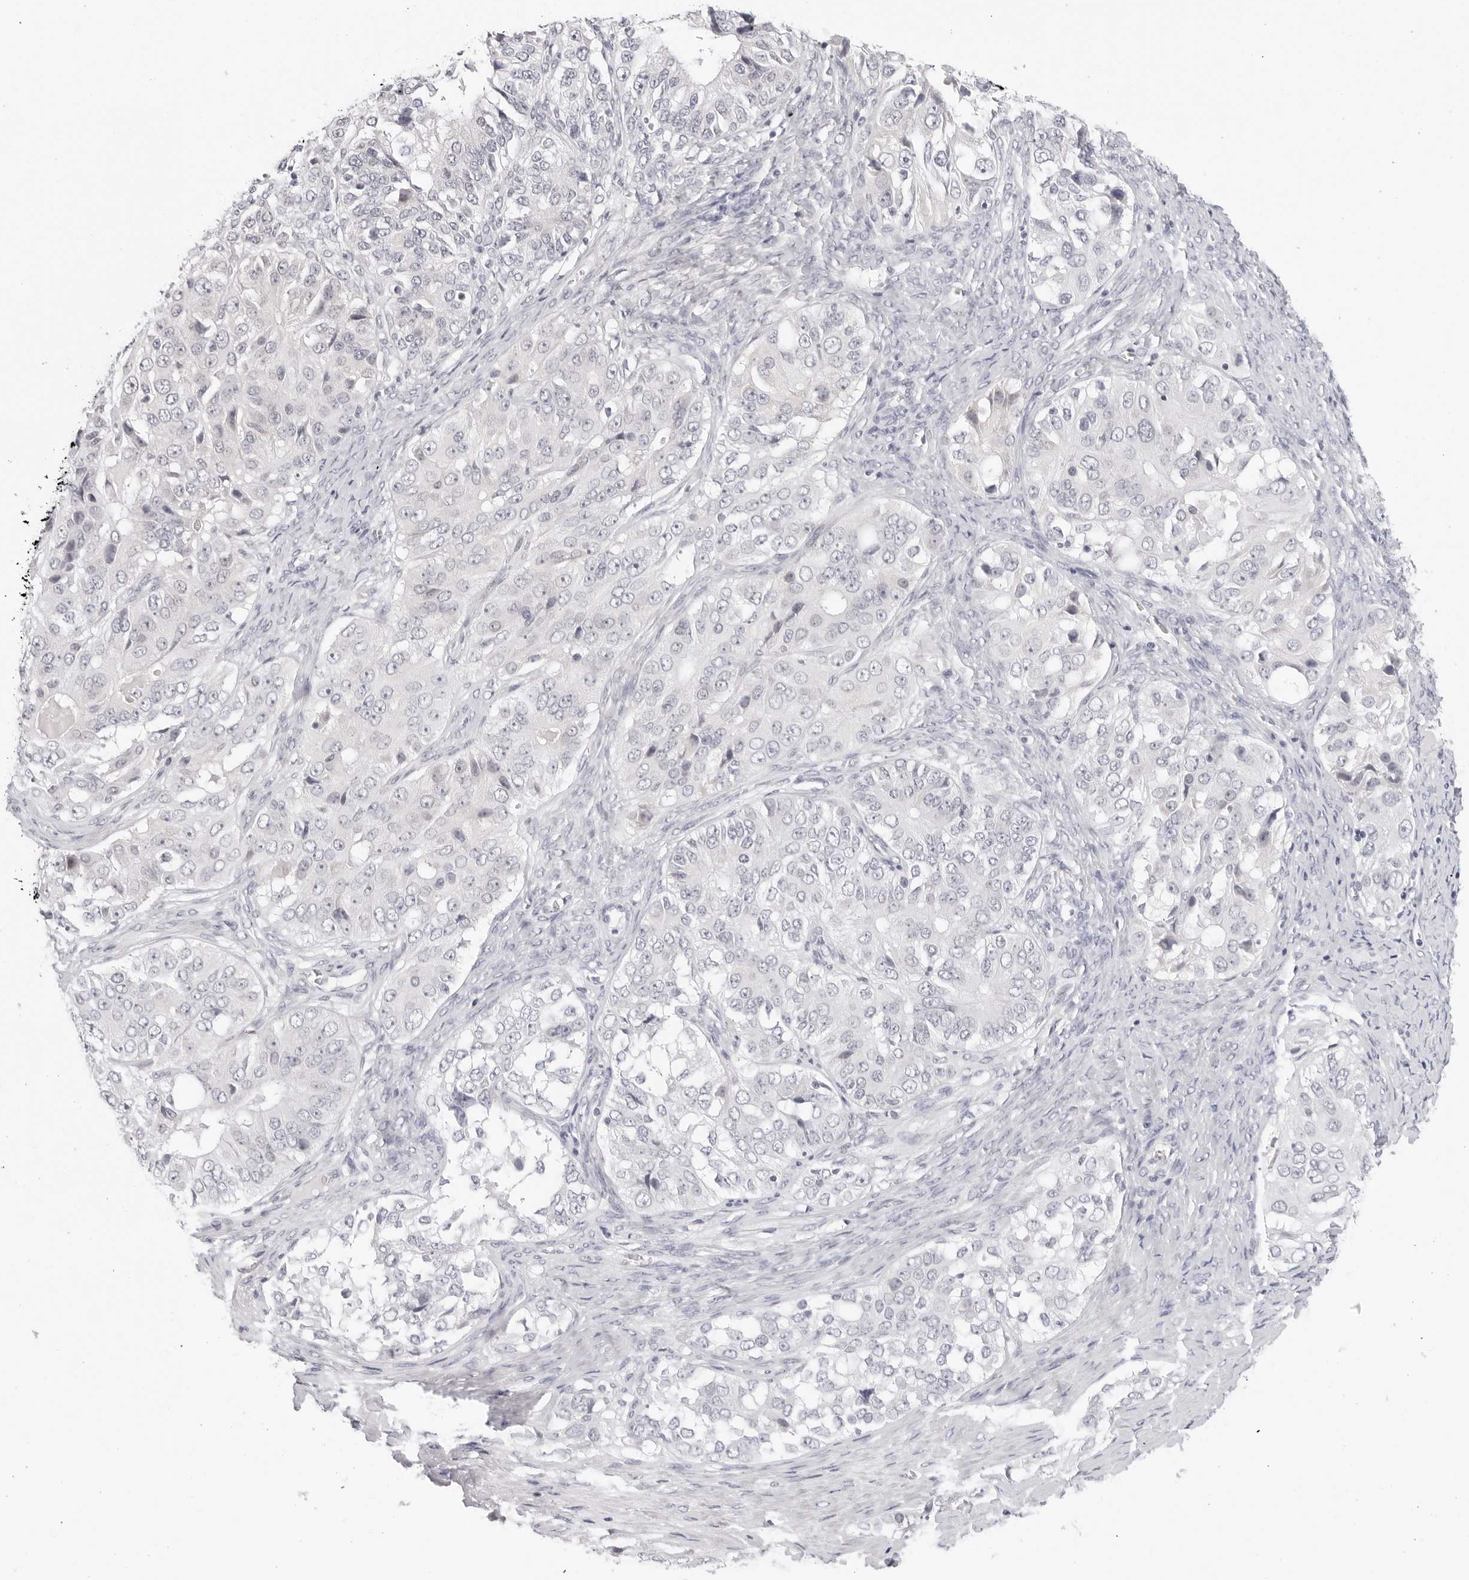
{"staining": {"intensity": "negative", "quantity": "none", "location": "none"}, "tissue": "ovarian cancer", "cell_type": "Tumor cells", "image_type": "cancer", "snomed": [{"axis": "morphology", "description": "Carcinoma, endometroid"}, {"axis": "topography", "description": "Ovary"}], "caption": "High power microscopy micrograph of an IHC photomicrograph of ovarian cancer, revealing no significant expression in tumor cells.", "gene": "EDN2", "patient": {"sex": "female", "age": 51}}